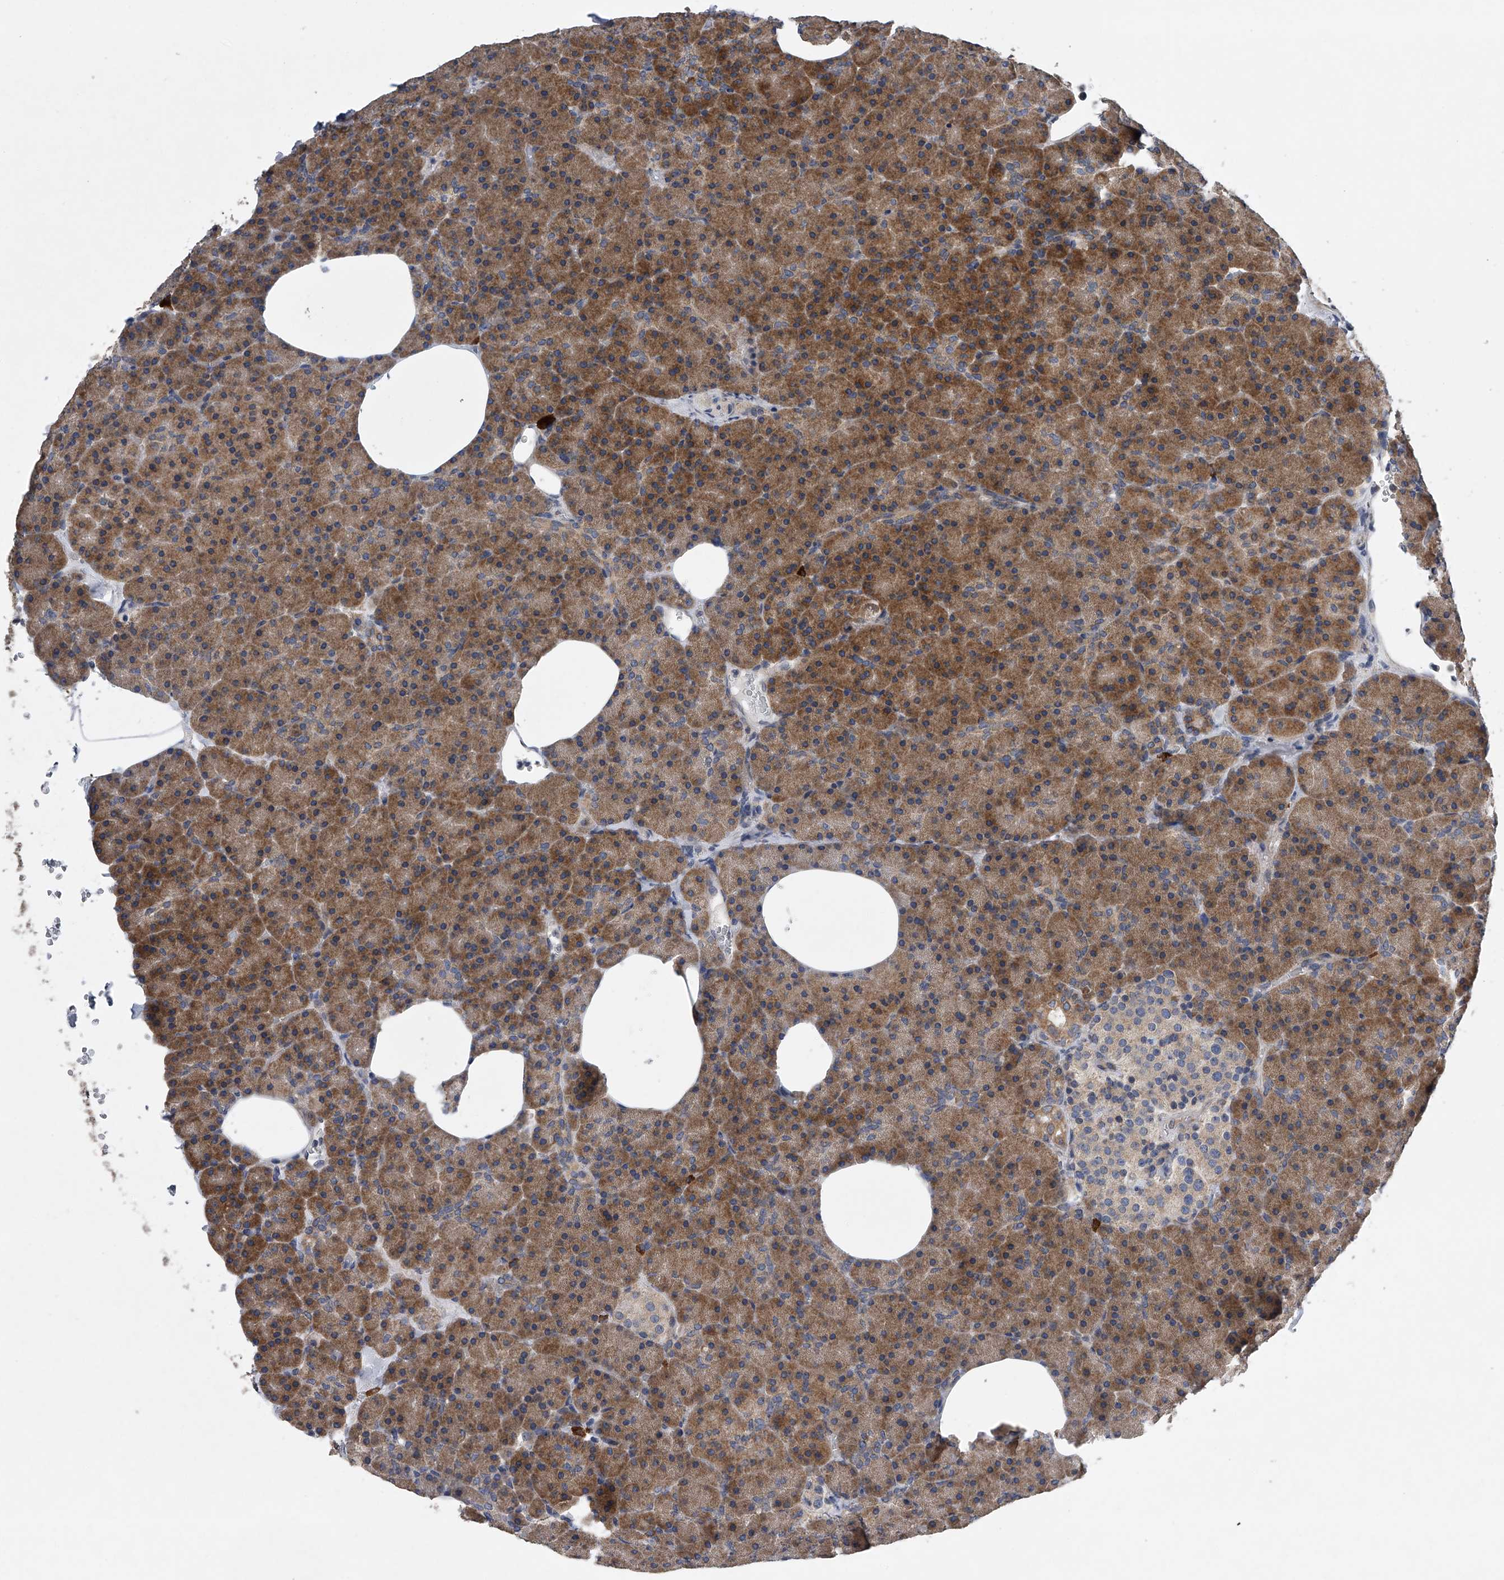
{"staining": {"intensity": "moderate", "quantity": ">75%", "location": "cytoplasmic/membranous"}, "tissue": "pancreas", "cell_type": "Exocrine glandular cells", "image_type": "normal", "snomed": [{"axis": "morphology", "description": "Normal tissue, NOS"}, {"axis": "morphology", "description": "Carcinoid, malignant, NOS"}, {"axis": "topography", "description": "Pancreas"}], "caption": "Pancreas stained with a brown dye demonstrates moderate cytoplasmic/membranous positive expression in about >75% of exocrine glandular cells.", "gene": "RNF5", "patient": {"sex": "female", "age": 35}}